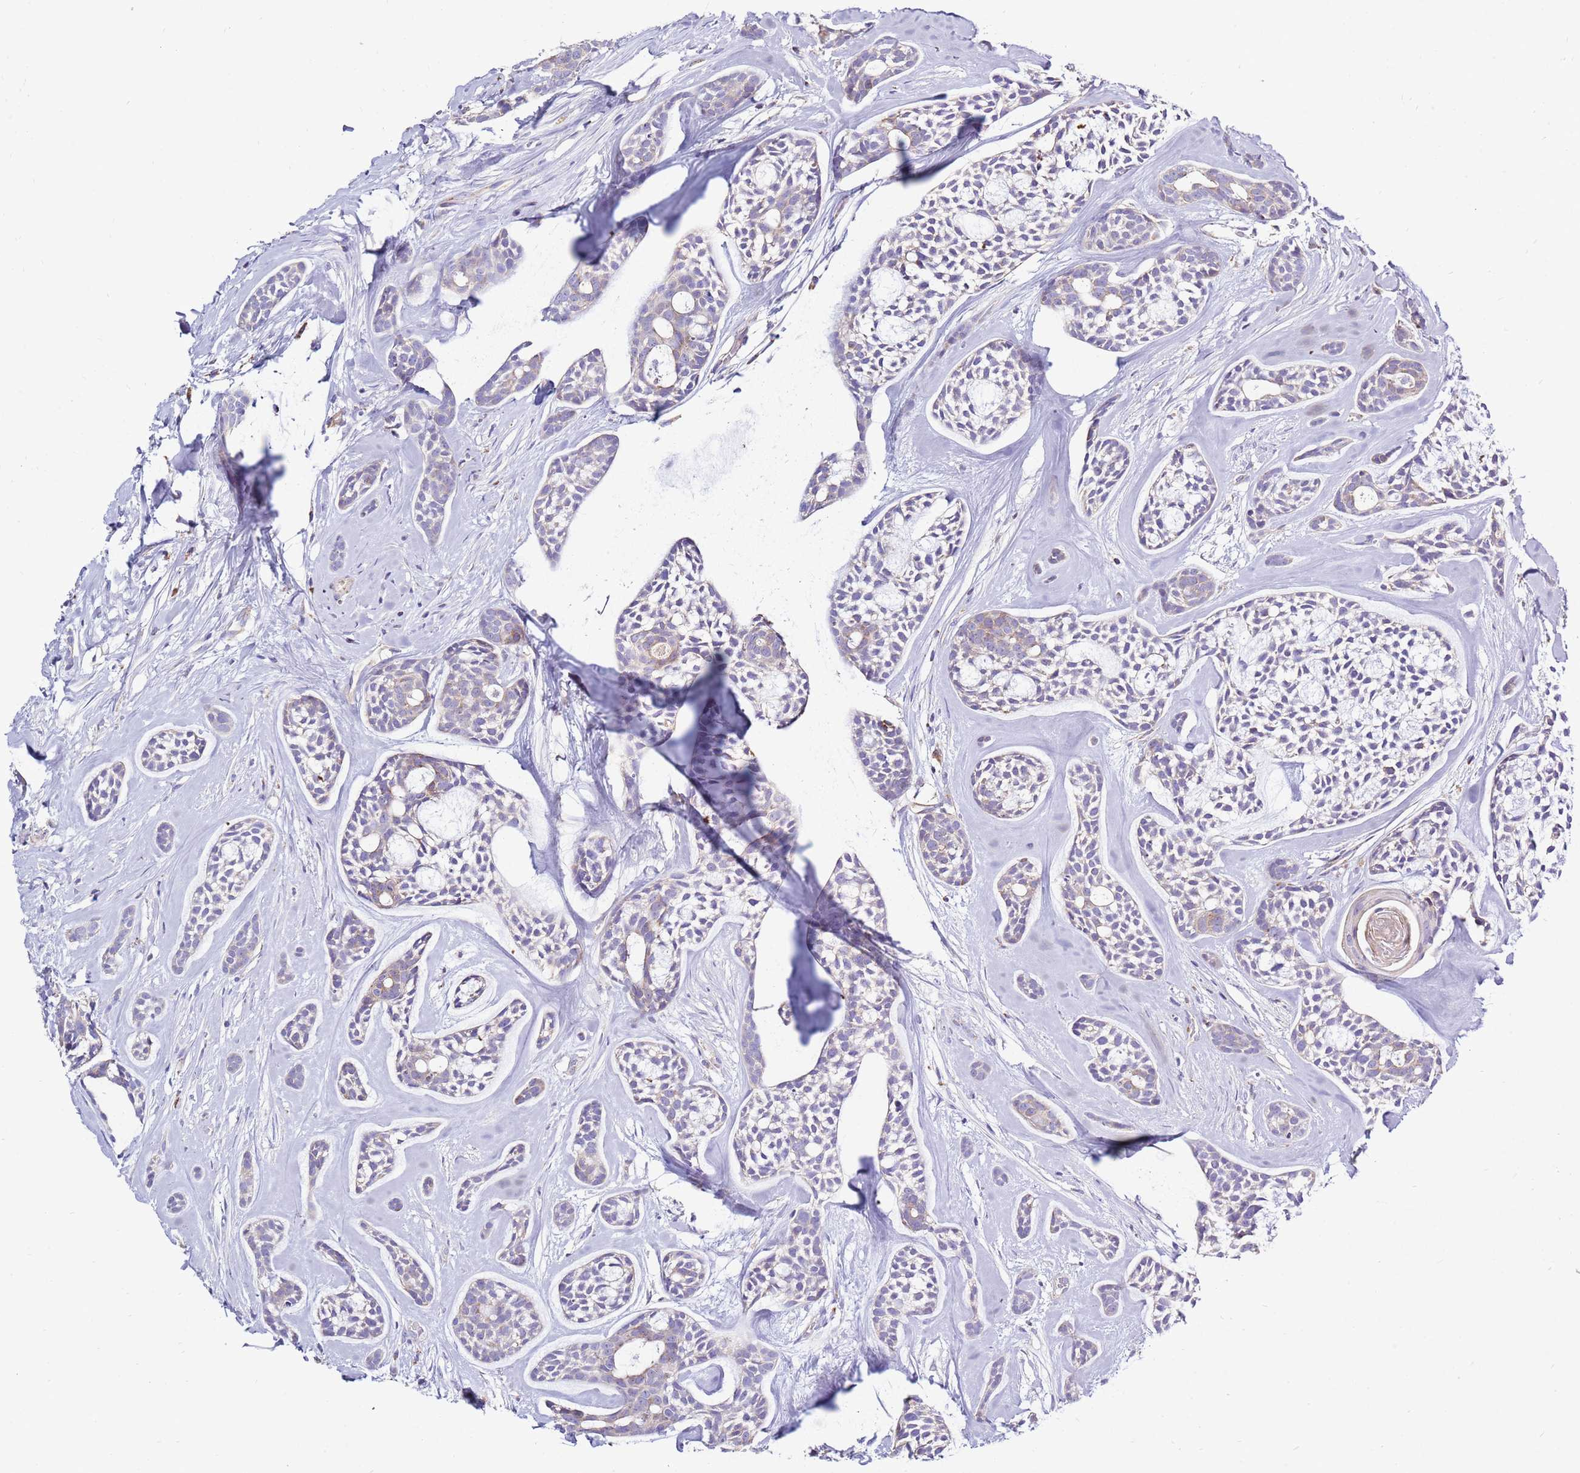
{"staining": {"intensity": "weak", "quantity": "<25%", "location": "cytoplasmic/membranous"}, "tissue": "head and neck cancer", "cell_type": "Tumor cells", "image_type": "cancer", "snomed": [{"axis": "morphology", "description": "Adenocarcinoma, NOS"}, {"axis": "topography", "description": "Subcutis"}, {"axis": "topography", "description": "Head-Neck"}], "caption": "Head and neck cancer (adenocarcinoma) was stained to show a protein in brown. There is no significant positivity in tumor cells.", "gene": "IGF1R", "patient": {"sex": "female", "age": 73}}